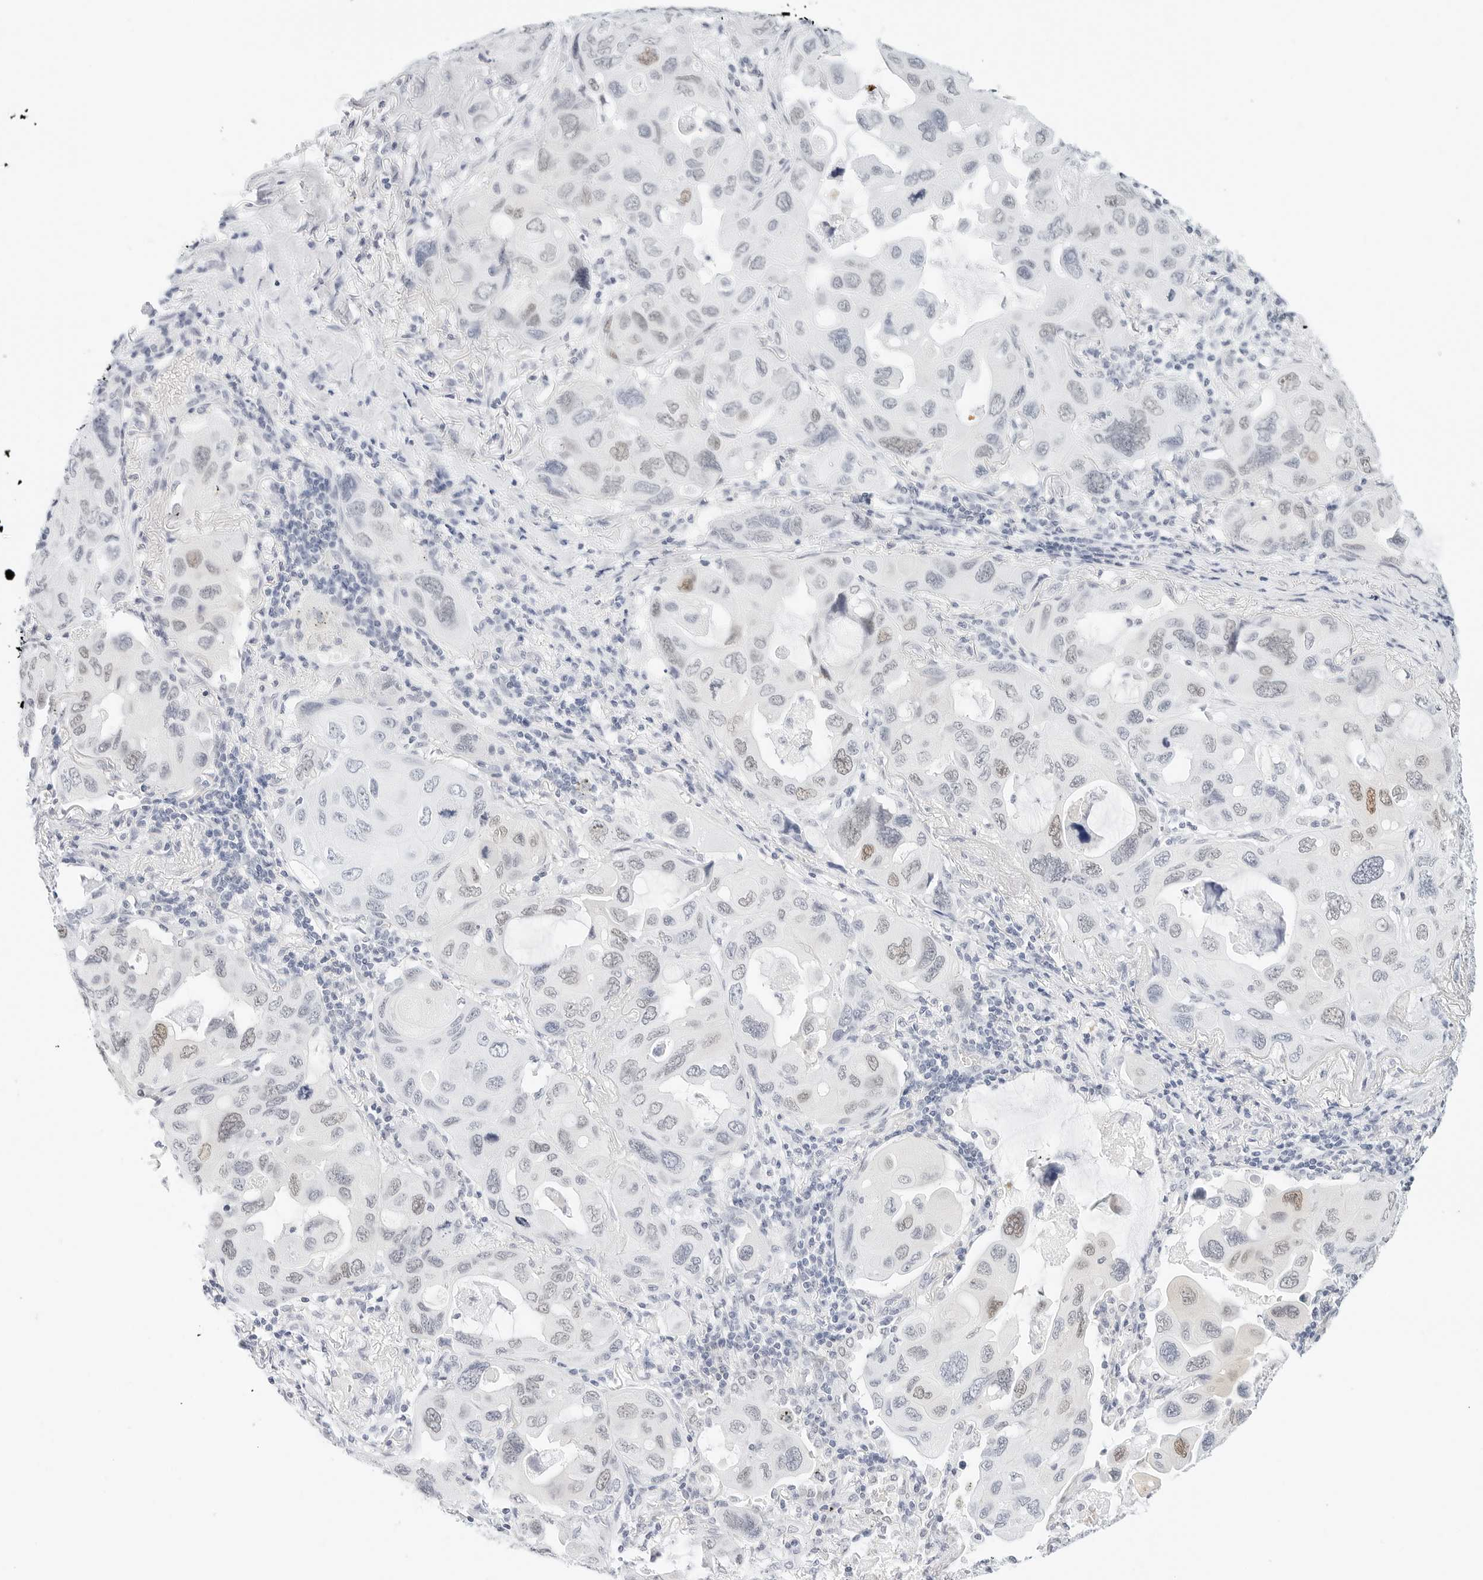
{"staining": {"intensity": "weak", "quantity": "<25%", "location": "nuclear"}, "tissue": "lung cancer", "cell_type": "Tumor cells", "image_type": "cancer", "snomed": [{"axis": "morphology", "description": "Squamous cell carcinoma, NOS"}, {"axis": "topography", "description": "Lung"}], "caption": "This is a image of immunohistochemistry staining of squamous cell carcinoma (lung), which shows no positivity in tumor cells. (DAB (3,3'-diaminobenzidine) immunohistochemistry visualized using brightfield microscopy, high magnification).", "gene": "CD22", "patient": {"sex": "female", "age": 73}}